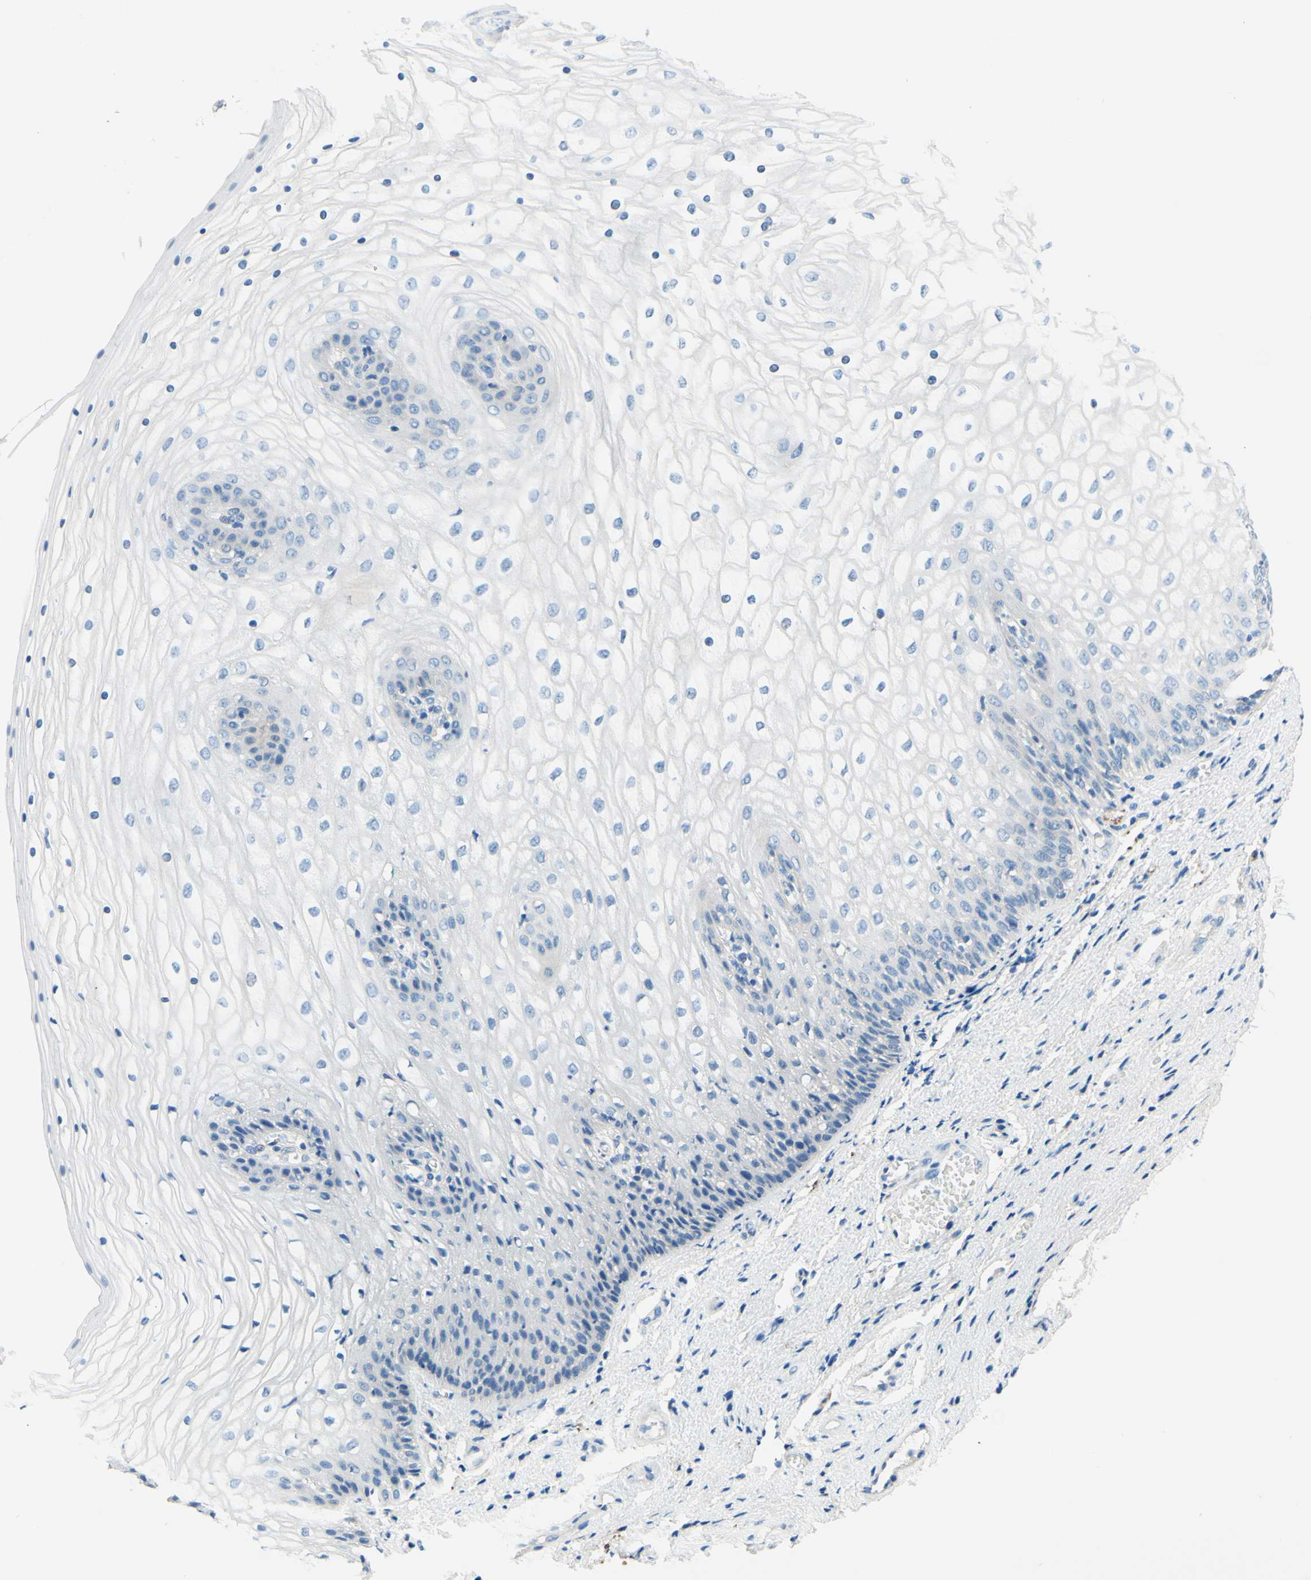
{"staining": {"intensity": "negative", "quantity": "none", "location": "none"}, "tissue": "vagina", "cell_type": "Squamous epithelial cells", "image_type": "normal", "snomed": [{"axis": "morphology", "description": "Normal tissue, NOS"}, {"axis": "topography", "description": "Vagina"}], "caption": "Squamous epithelial cells show no significant positivity in benign vagina. Brightfield microscopy of immunohistochemistry (IHC) stained with DAB (3,3'-diaminobenzidine) (brown) and hematoxylin (blue), captured at high magnification.", "gene": "PASD1", "patient": {"sex": "female", "age": 34}}